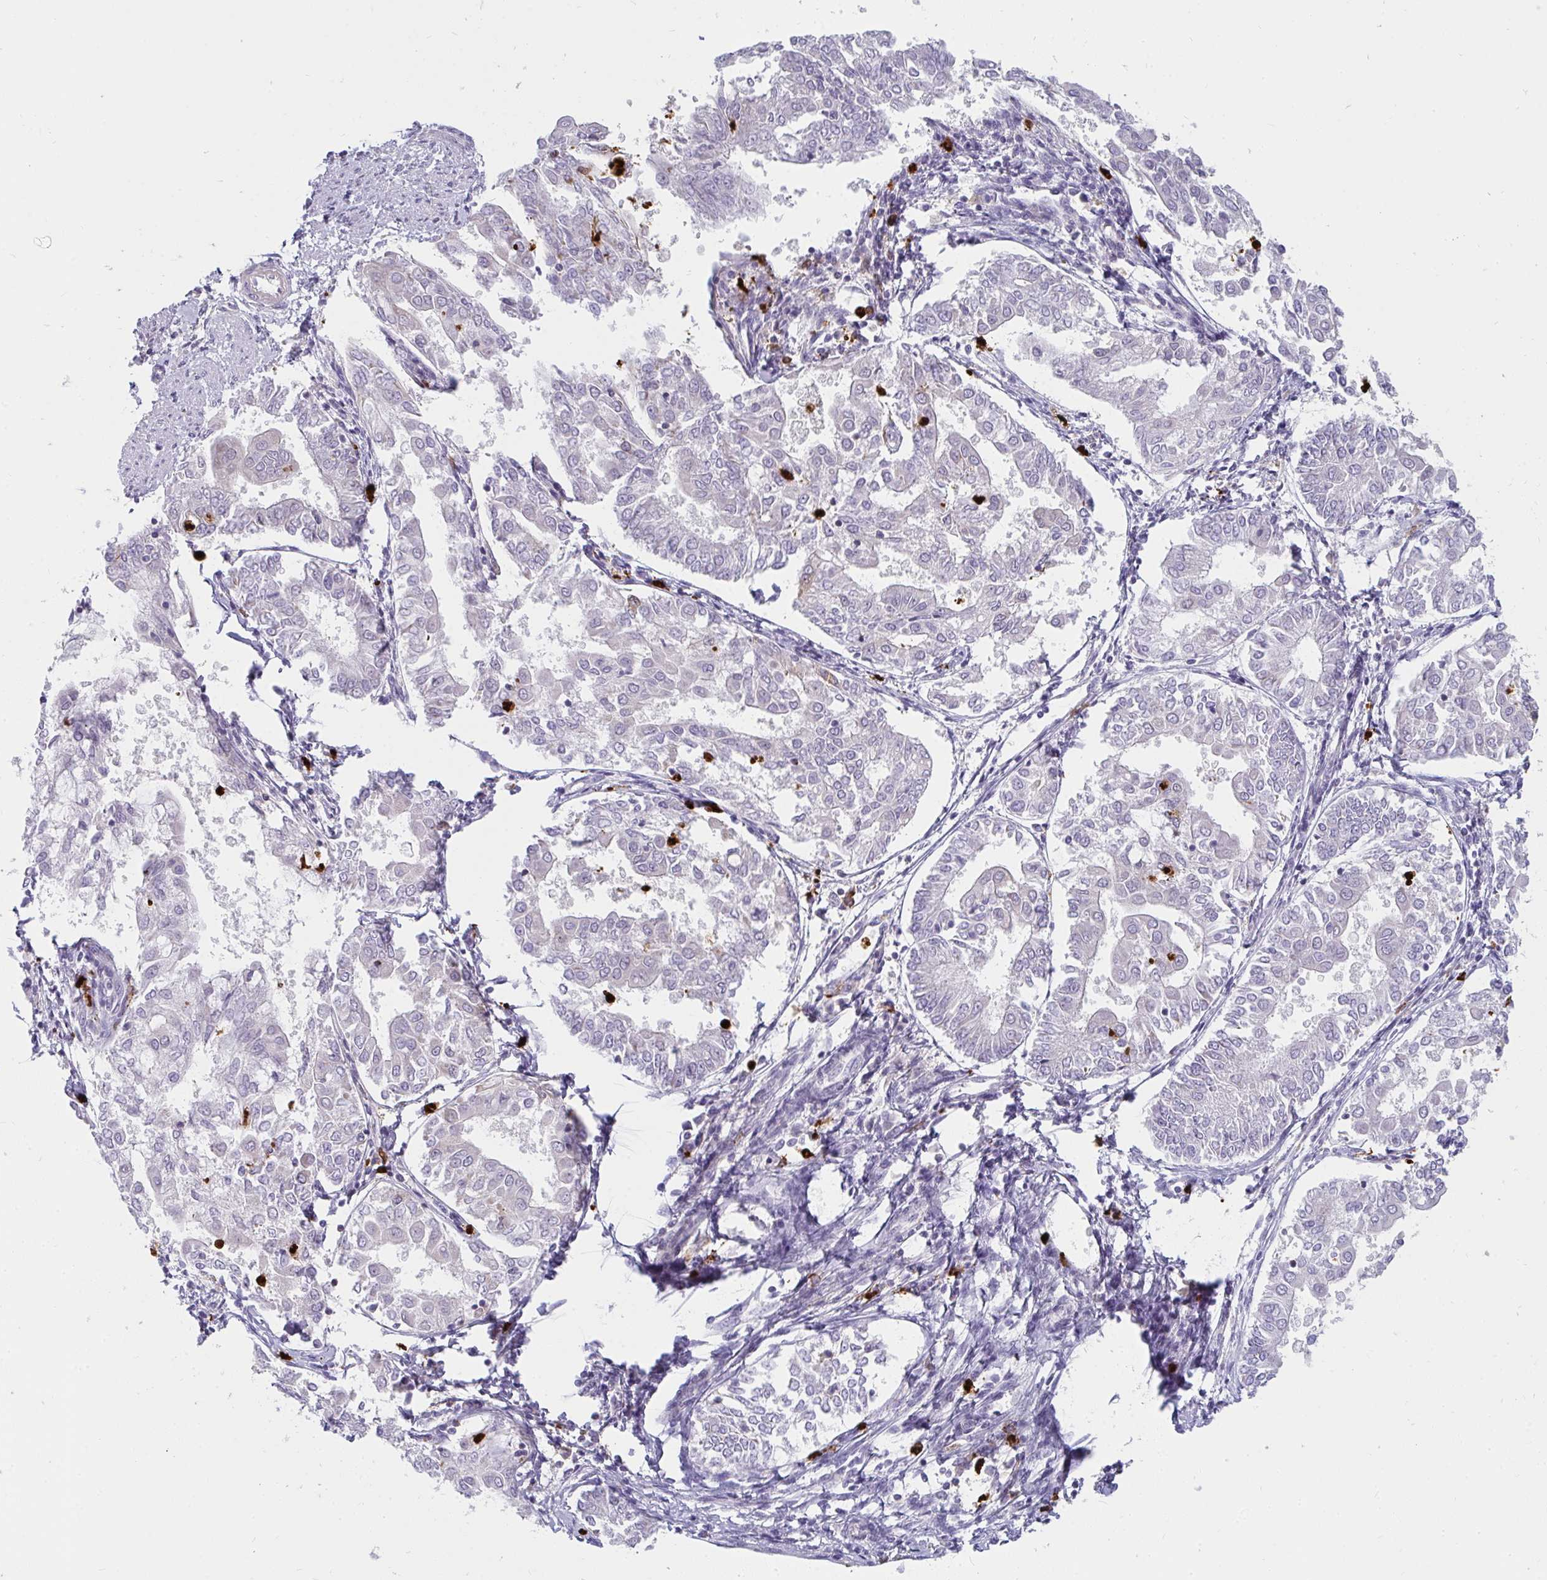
{"staining": {"intensity": "negative", "quantity": "none", "location": "none"}, "tissue": "endometrial cancer", "cell_type": "Tumor cells", "image_type": "cancer", "snomed": [{"axis": "morphology", "description": "Adenocarcinoma, NOS"}, {"axis": "topography", "description": "Endometrium"}], "caption": "This photomicrograph is of adenocarcinoma (endometrial) stained with immunohistochemistry to label a protein in brown with the nuclei are counter-stained blue. There is no positivity in tumor cells.", "gene": "CSF3R", "patient": {"sex": "female", "age": 68}}